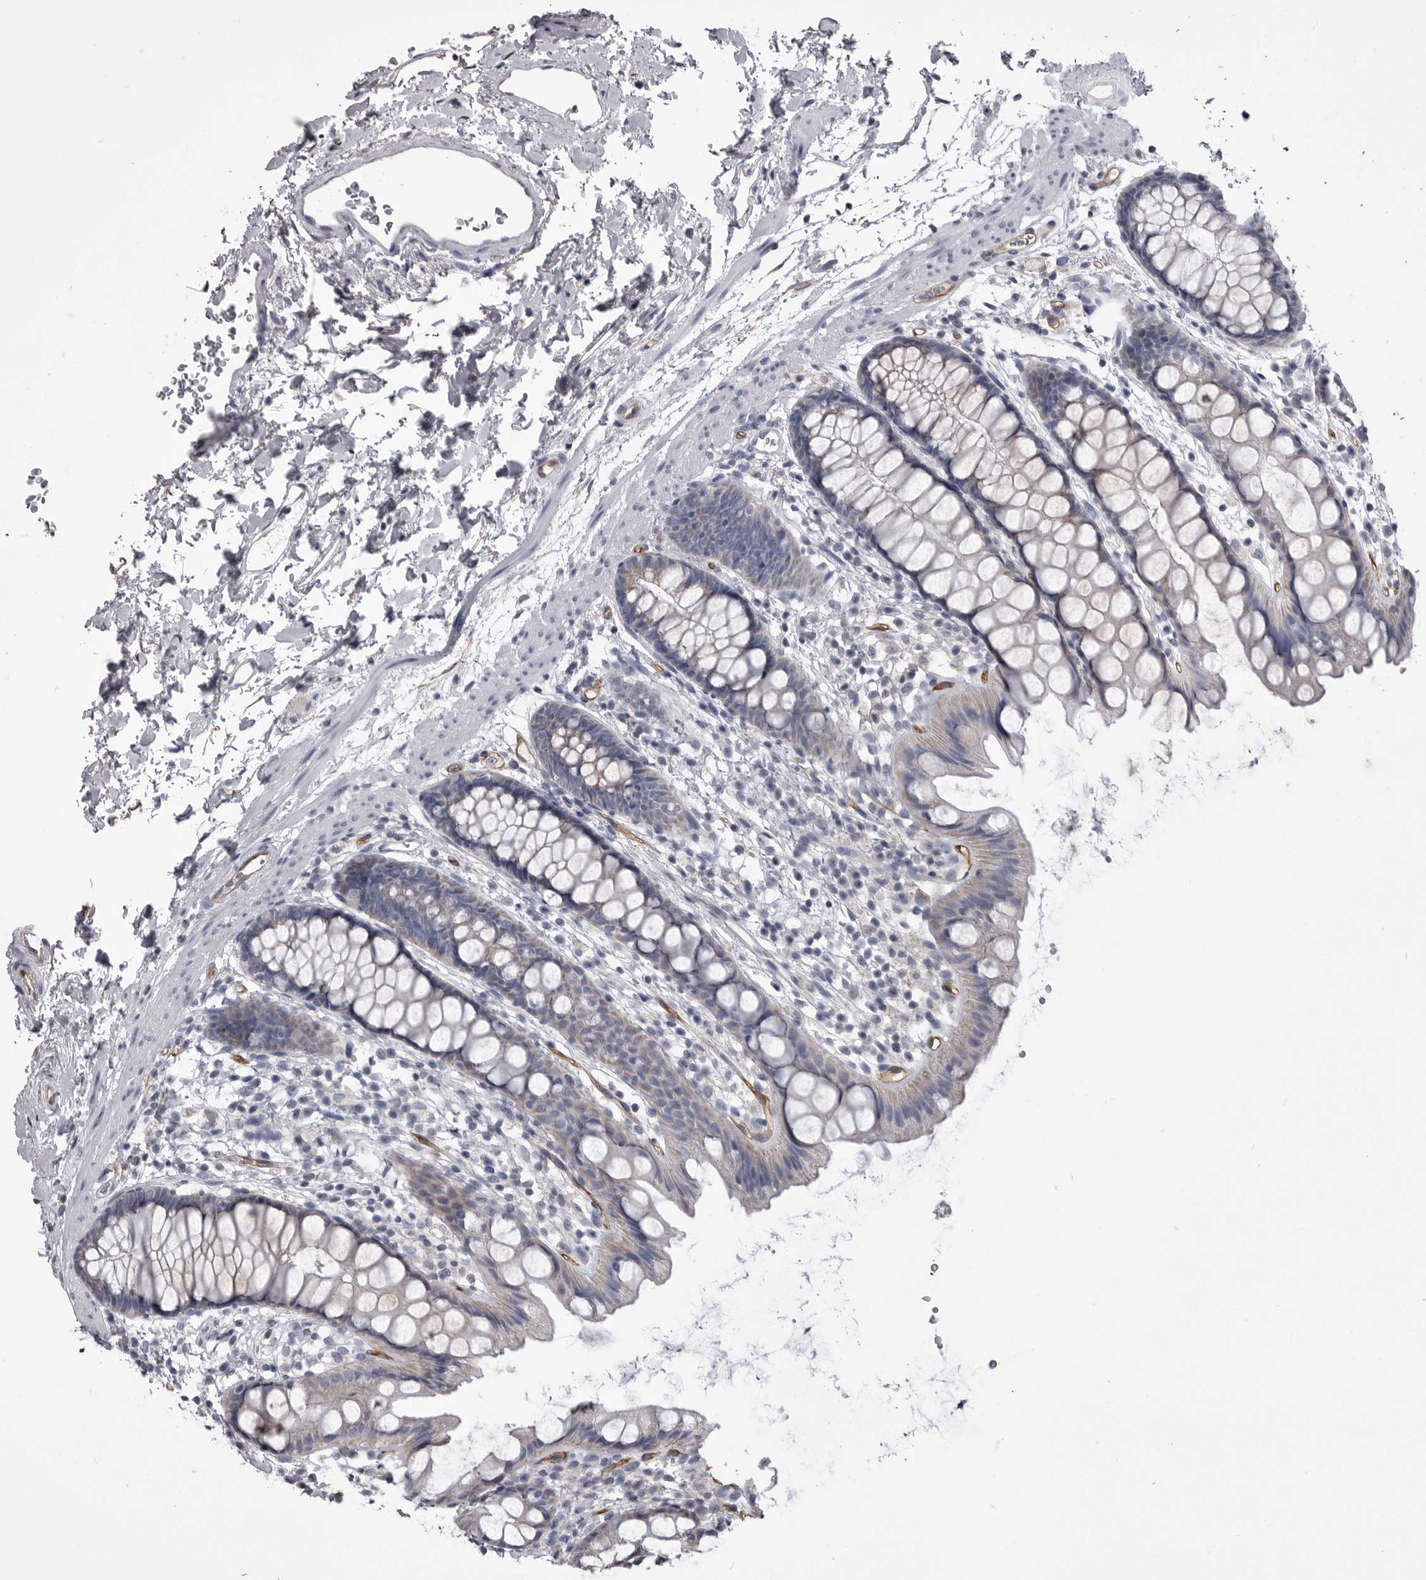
{"staining": {"intensity": "weak", "quantity": "<25%", "location": "cytoplasmic/membranous"}, "tissue": "rectum", "cell_type": "Glandular cells", "image_type": "normal", "snomed": [{"axis": "morphology", "description": "Normal tissue, NOS"}, {"axis": "topography", "description": "Rectum"}], "caption": "Immunohistochemistry (IHC) photomicrograph of normal human rectum stained for a protein (brown), which demonstrates no positivity in glandular cells. (DAB (3,3'-diaminobenzidine) immunohistochemistry with hematoxylin counter stain).", "gene": "OPLAH", "patient": {"sex": "female", "age": 65}}